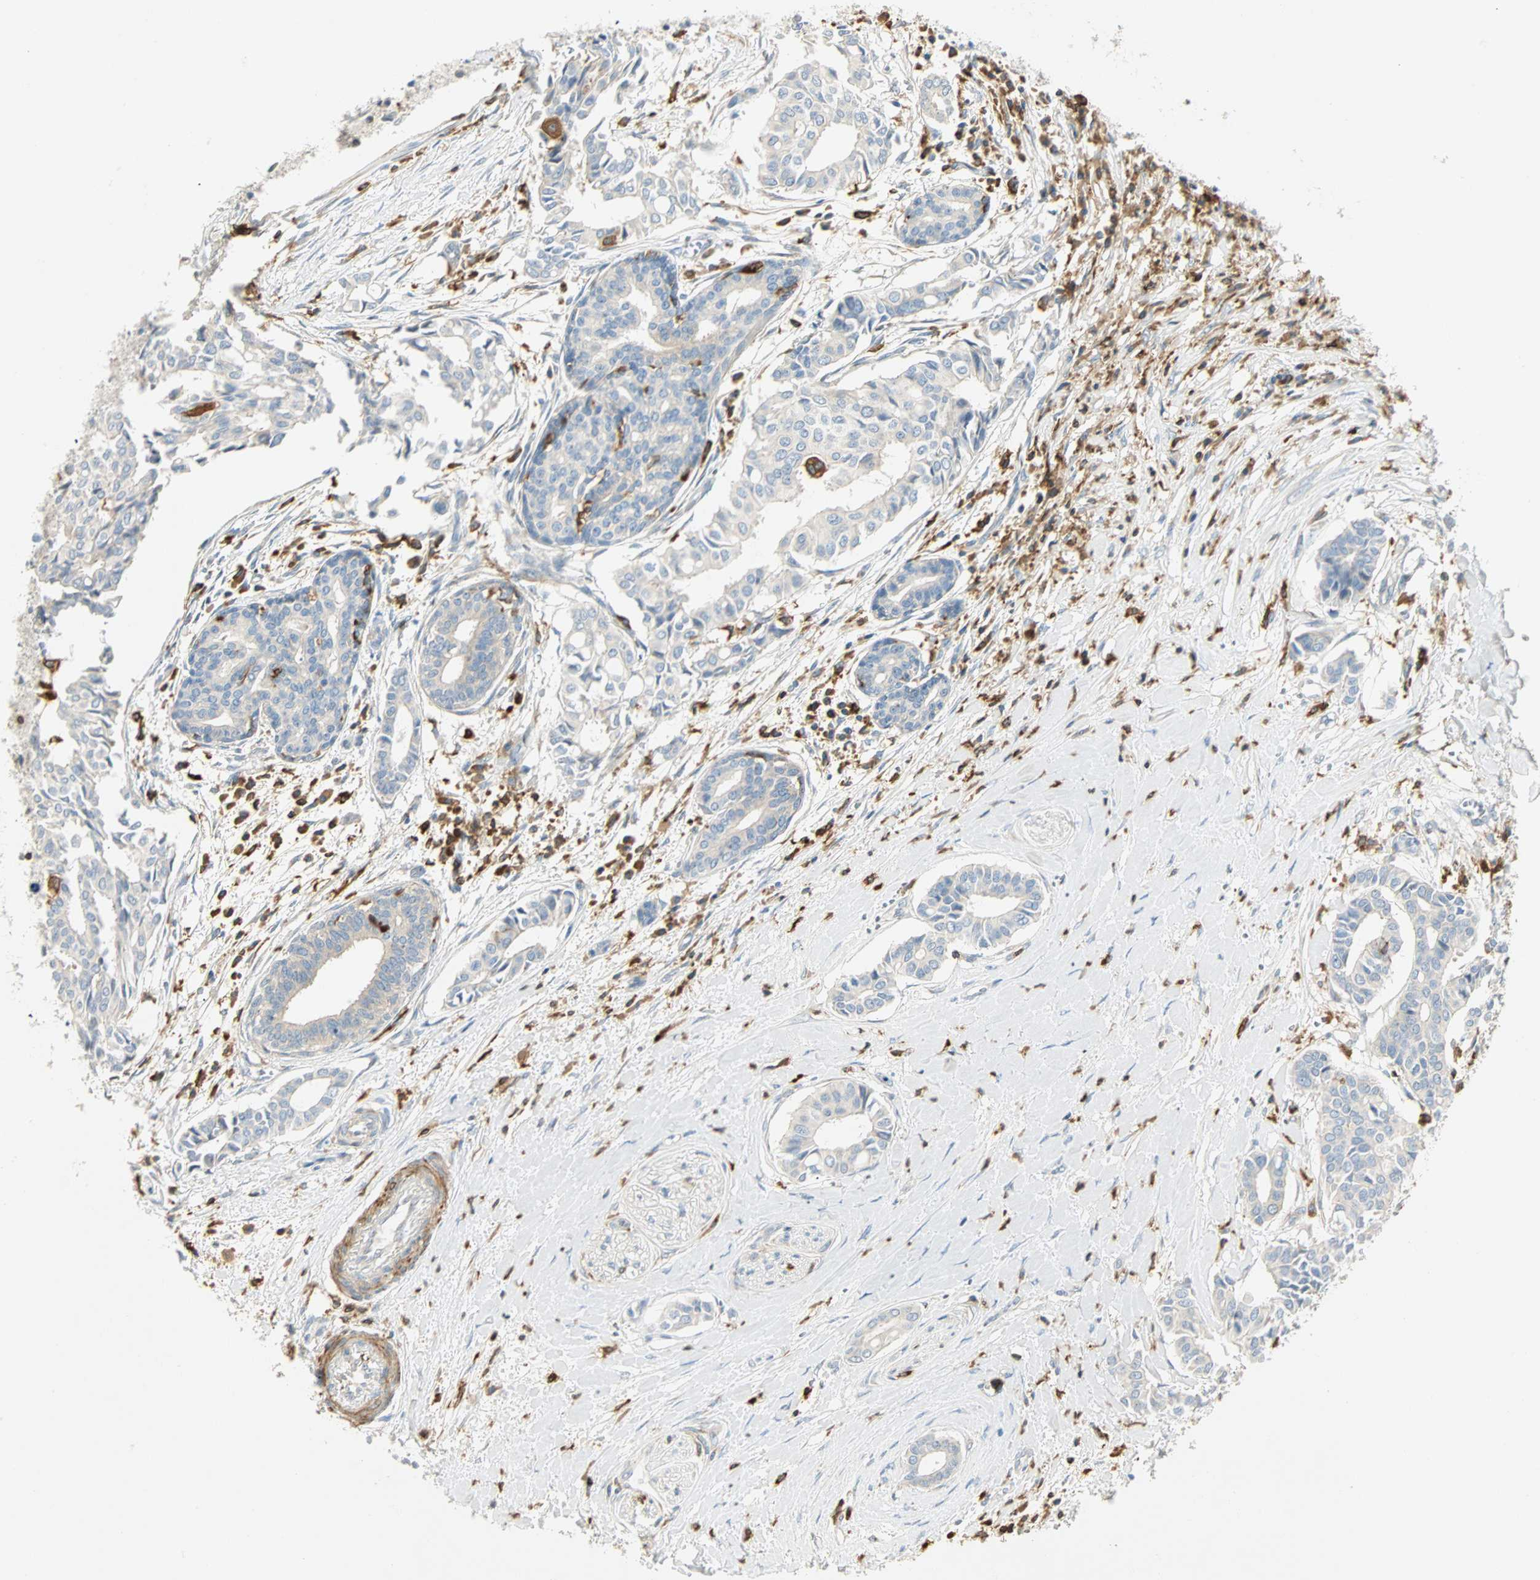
{"staining": {"intensity": "negative", "quantity": "none", "location": "none"}, "tissue": "head and neck cancer", "cell_type": "Tumor cells", "image_type": "cancer", "snomed": [{"axis": "morphology", "description": "Adenocarcinoma, NOS"}, {"axis": "topography", "description": "Salivary gland"}, {"axis": "topography", "description": "Head-Neck"}], "caption": "Immunohistochemical staining of head and neck adenocarcinoma shows no significant positivity in tumor cells.", "gene": "FMNL1", "patient": {"sex": "female", "age": 59}}